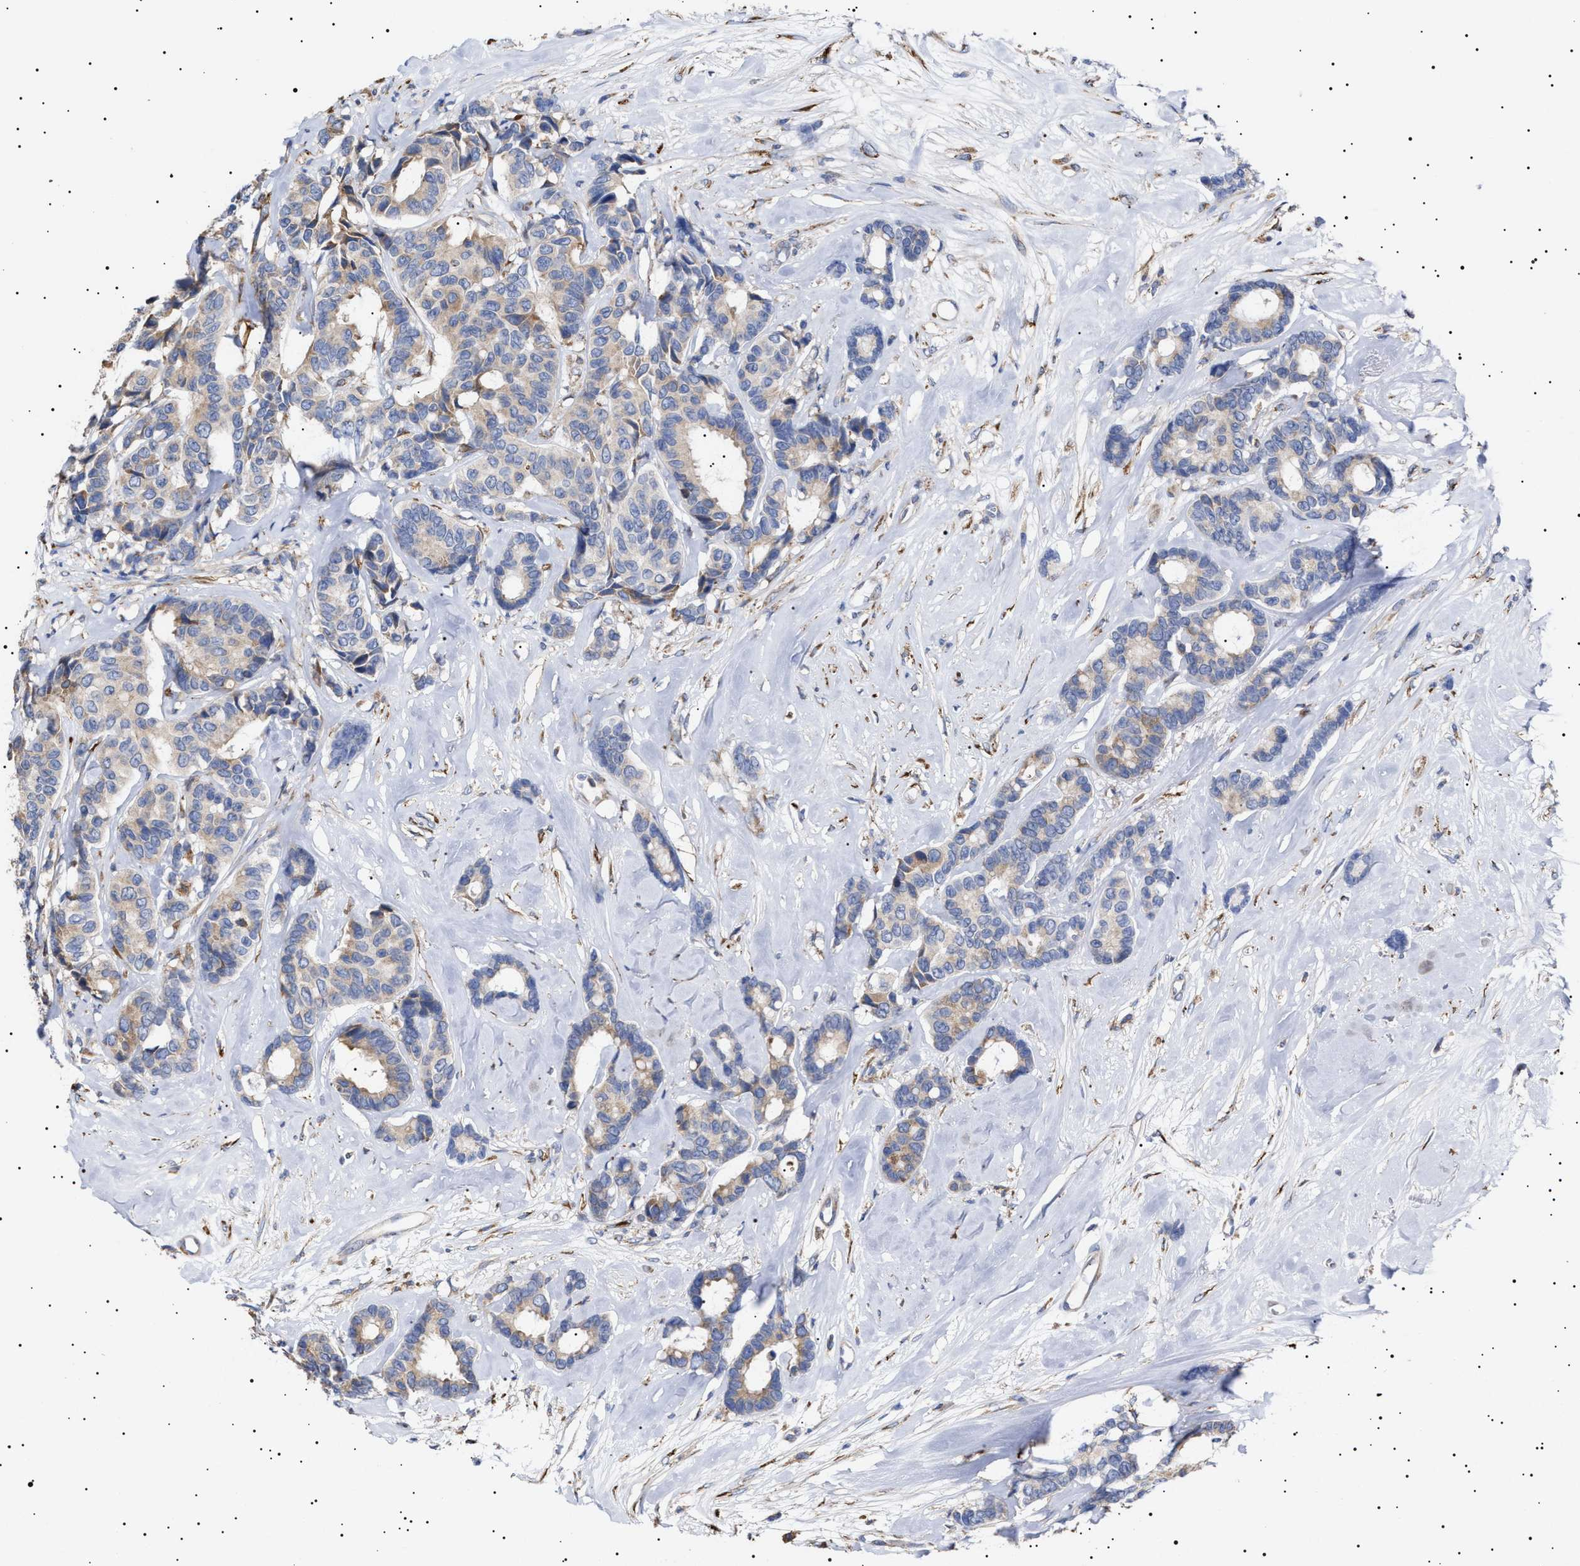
{"staining": {"intensity": "weak", "quantity": "25%-75%", "location": "cytoplasmic/membranous"}, "tissue": "breast cancer", "cell_type": "Tumor cells", "image_type": "cancer", "snomed": [{"axis": "morphology", "description": "Duct carcinoma"}, {"axis": "topography", "description": "Breast"}], "caption": "Breast cancer stained with a protein marker shows weak staining in tumor cells.", "gene": "ERCC6L2", "patient": {"sex": "female", "age": 87}}